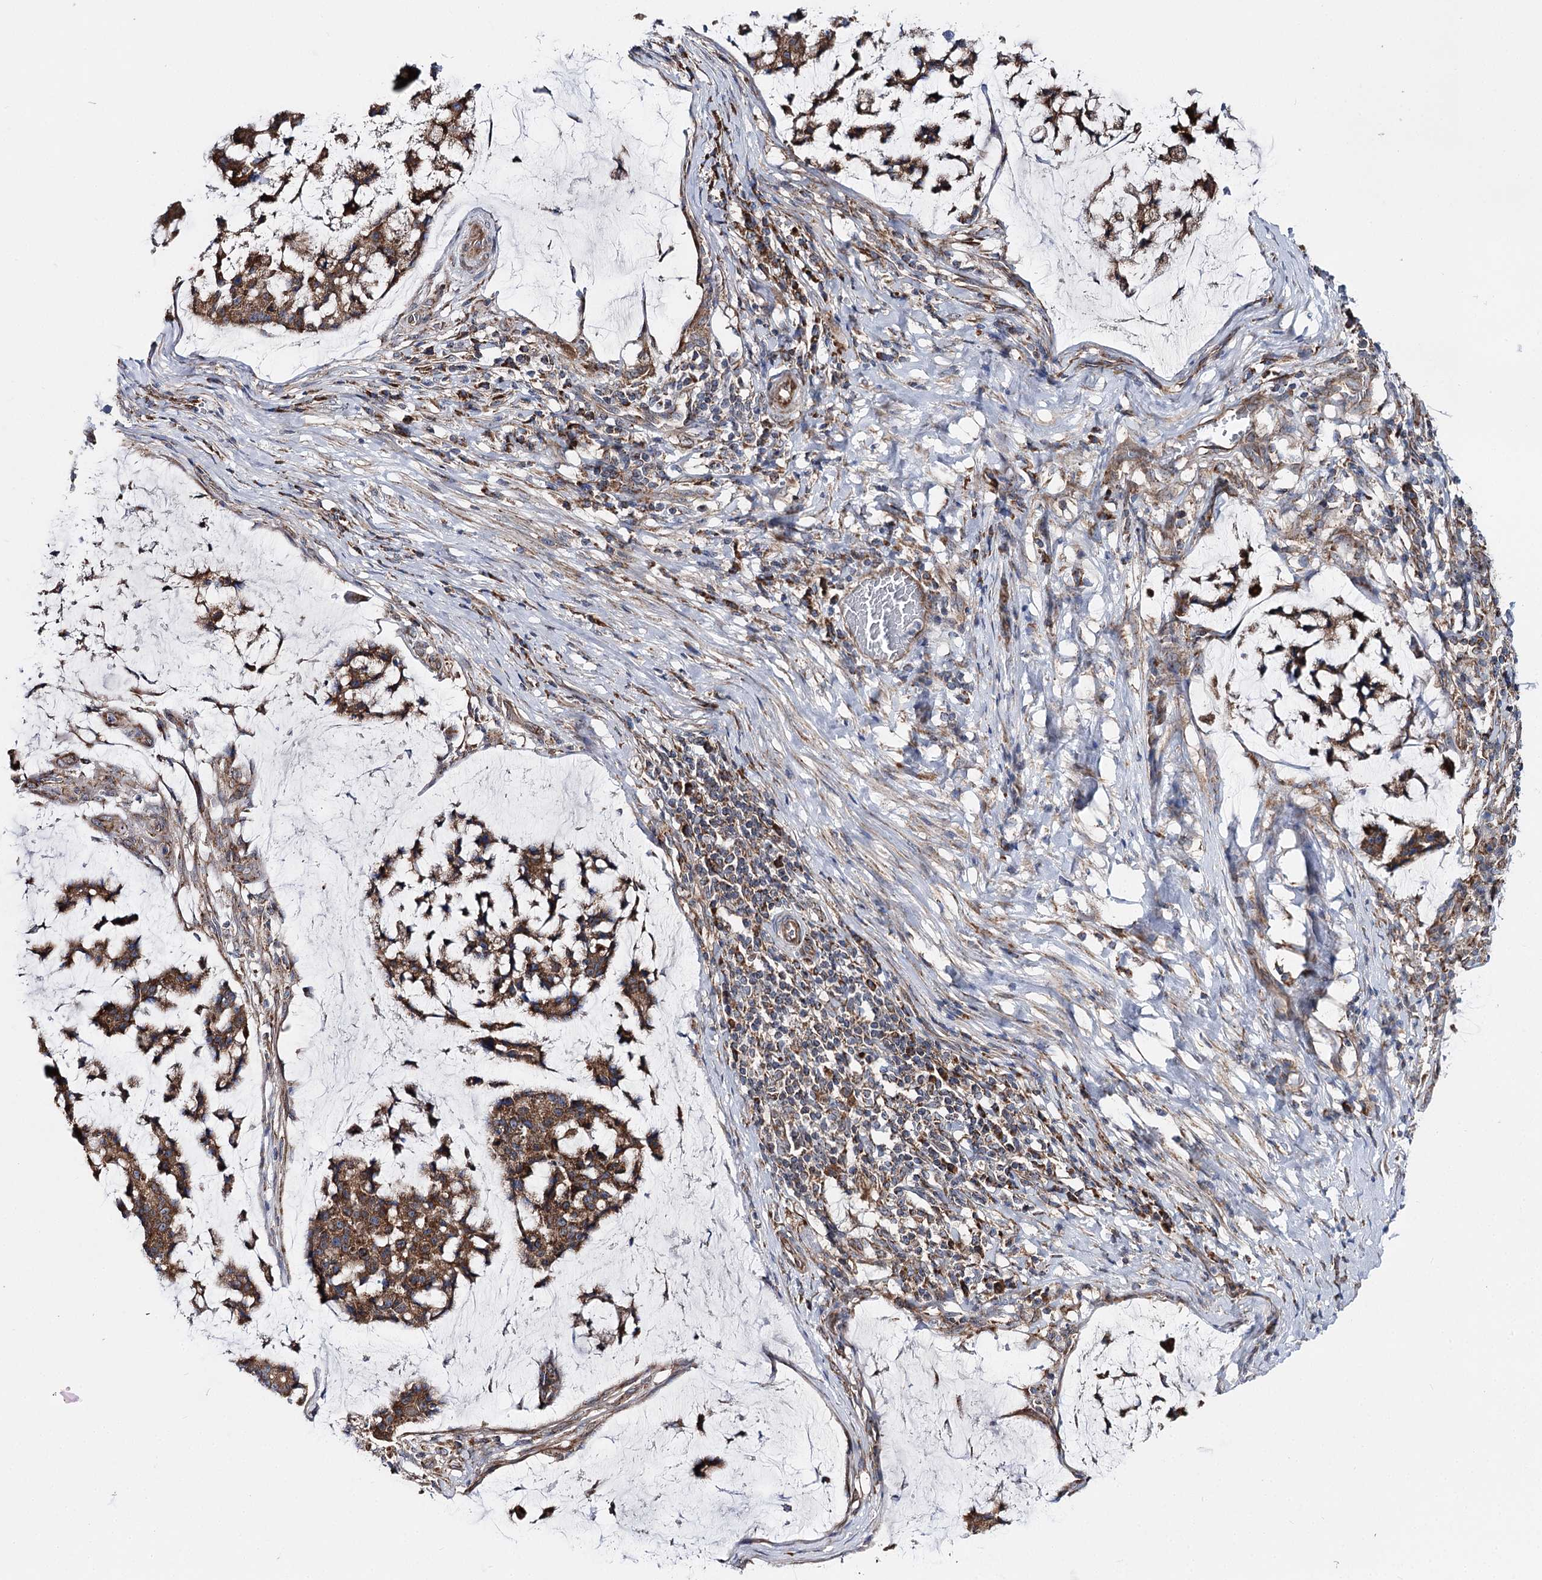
{"staining": {"intensity": "moderate", "quantity": ">75%", "location": "cytoplasmic/membranous"}, "tissue": "stomach cancer", "cell_type": "Tumor cells", "image_type": "cancer", "snomed": [{"axis": "morphology", "description": "Adenocarcinoma, NOS"}, {"axis": "topography", "description": "Stomach, lower"}], "caption": "Approximately >75% of tumor cells in human stomach cancer (adenocarcinoma) demonstrate moderate cytoplasmic/membranous protein positivity as visualized by brown immunohistochemical staining.", "gene": "MSANTD2", "patient": {"sex": "male", "age": 67}}